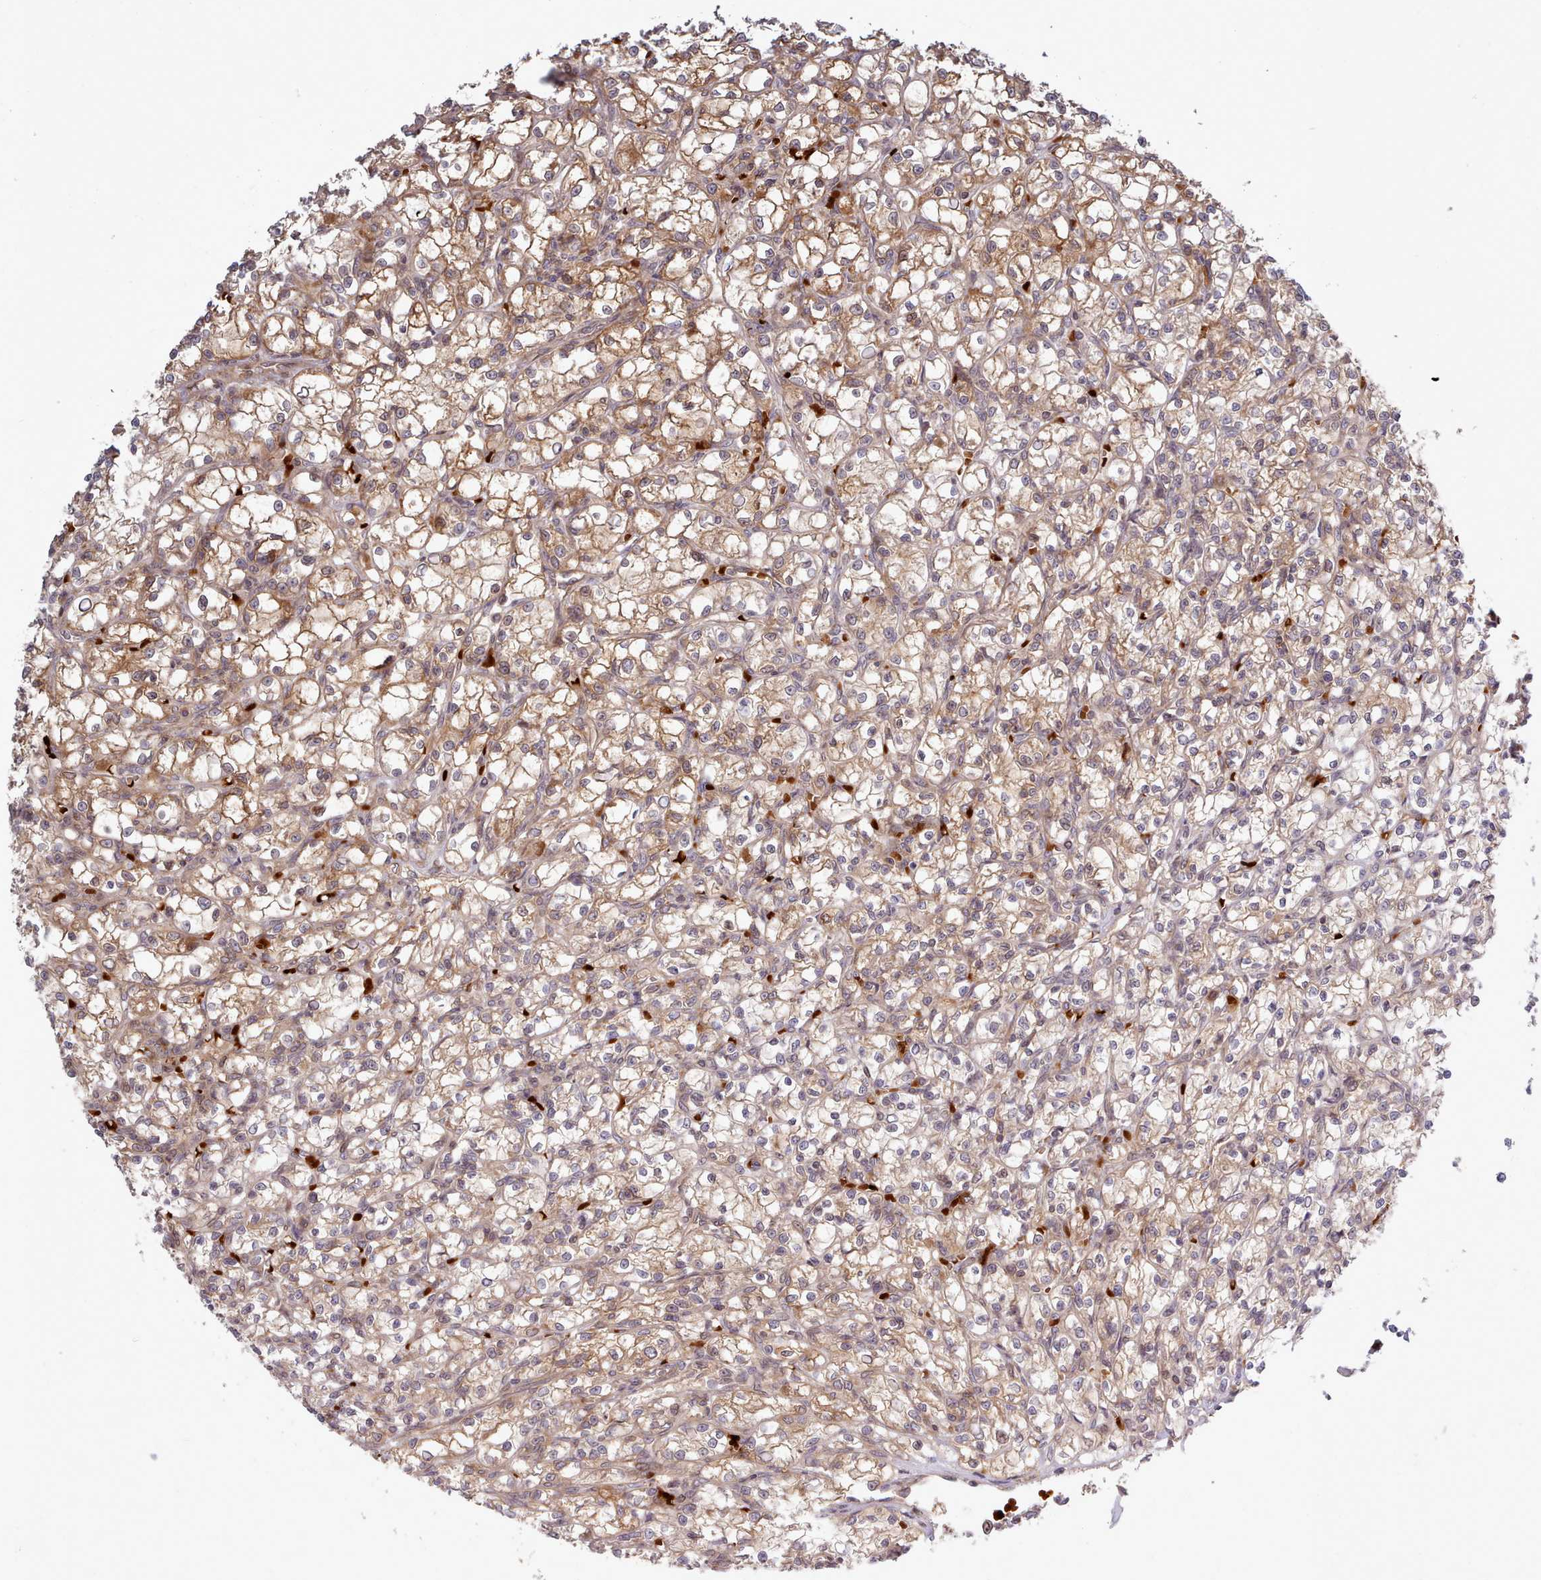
{"staining": {"intensity": "moderate", "quantity": "25%-75%", "location": "cytoplasmic/membranous"}, "tissue": "renal cancer", "cell_type": "Tumor cells", "image_type": "cancer", "snomed": [{"axis": "morphology", "description": "Adenocarcinoma, NOS"}, {"axis": "topography", "description": "Kidney"}], "caption": "Adenocarcinoma (renal) was stained to show a protein in brown. There is medium levels of moderate cytoplasmic/membranous staining in about 25%-75% of tumor cells.", "gene": "UBE2G1", "patient": {"sex": "female", "age": 59}}